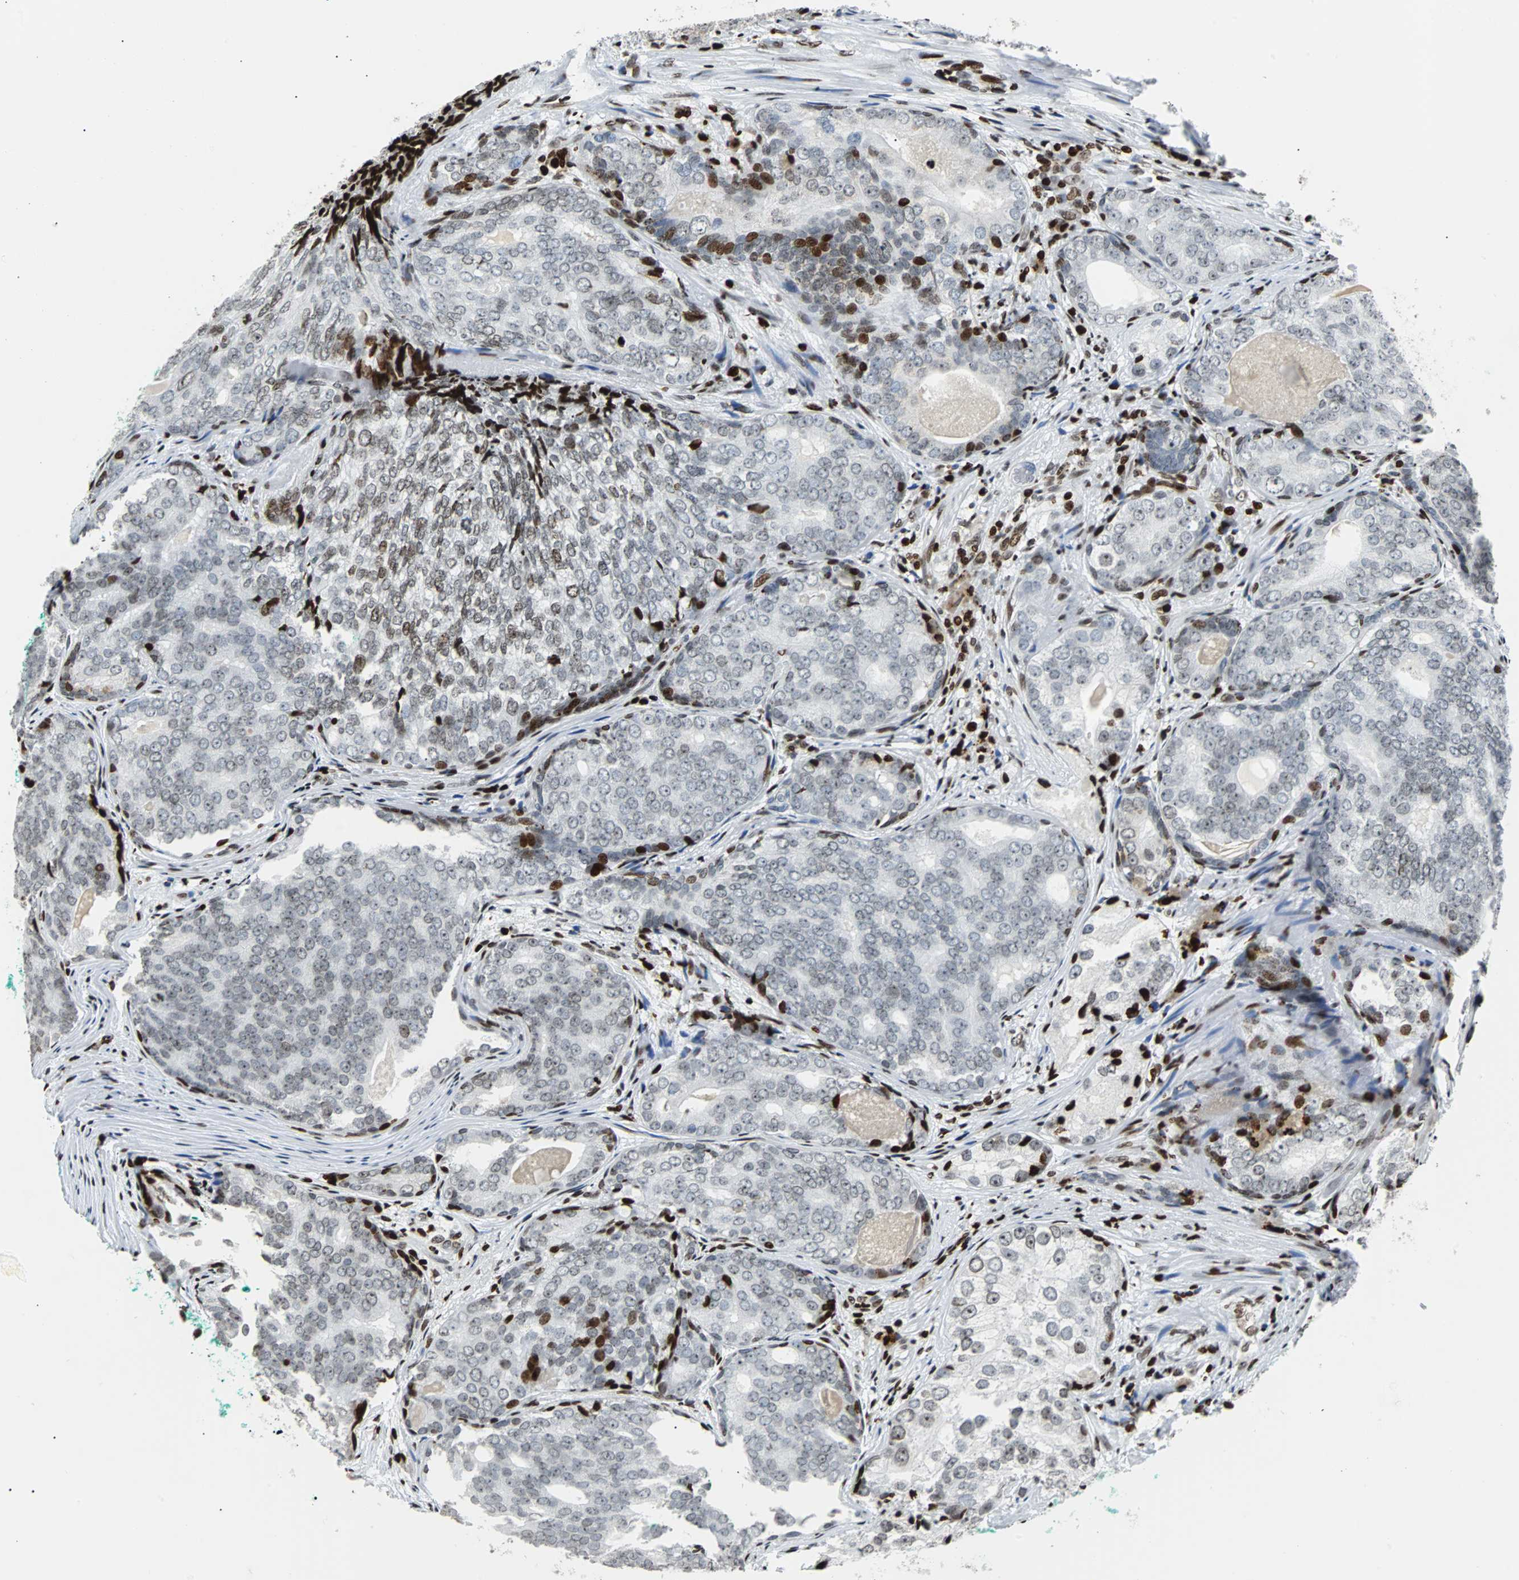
{"staining": {"intensity": "moderate", "quantity": "25%-75%", "location": "nuclear"}, "tissue": "prostate cancer", "cell_type": "Tumor cells", "image_type": "cancer", "snomed": [{"axis": "morphology", "description": "Adenocarcinoma, High grade"}, {"axis": "topography", "description": "Prostate"}], "caption": "Immunohistochemical staining of prostate adenocarcinoma (high-grade) displays moderate nuclear protein staining in about 25%-75% of tumor cells.", "gene": "ZNF131", "patient": {"sex": "male", "age": 66}}